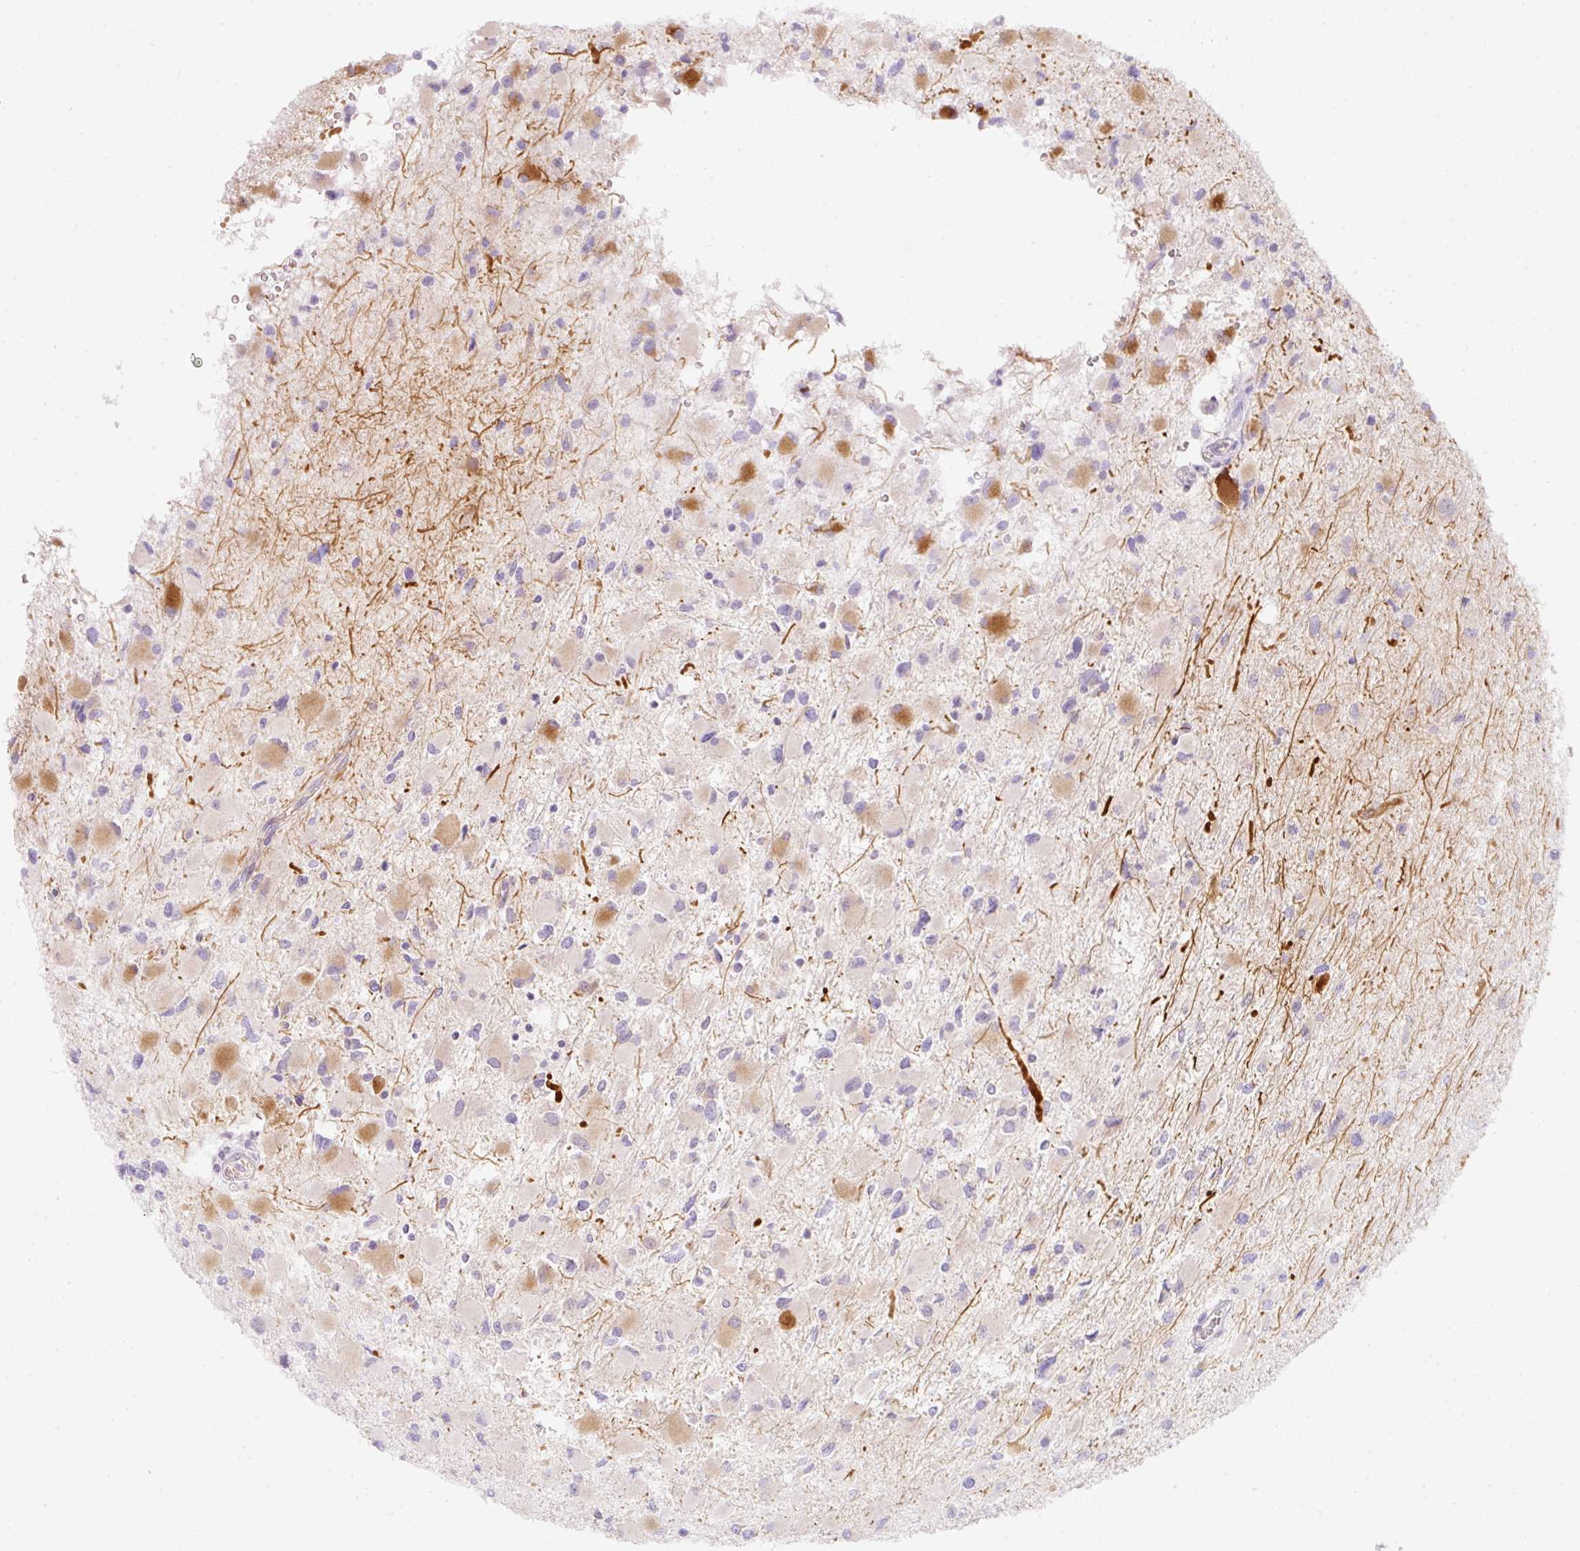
{"staining": {"intensity": "strong", "quantity": "<25%", "location": "cytoplasmic/membranous"}, "tissue": "glioma", "cell_type": "Tumor cells", "image_type": "cancer", "snomed": [{"axis": "morphology", "description": "Glioma, malignant, High grade"}, {"axis": "topography", "description": "Cerebral cortex"}], "caption": "Protein staining exhibits strong cytoplasmic/membranous expression in about <25% of tumor cells in high-grade glioma (malignant). The staining is performed using DAB brown chromogen to label protein expression. The nuclei are counter-stained blue using hematoxylin.", "gene": "NBPF11", "patient": {"sex": "female", "age": 36}}